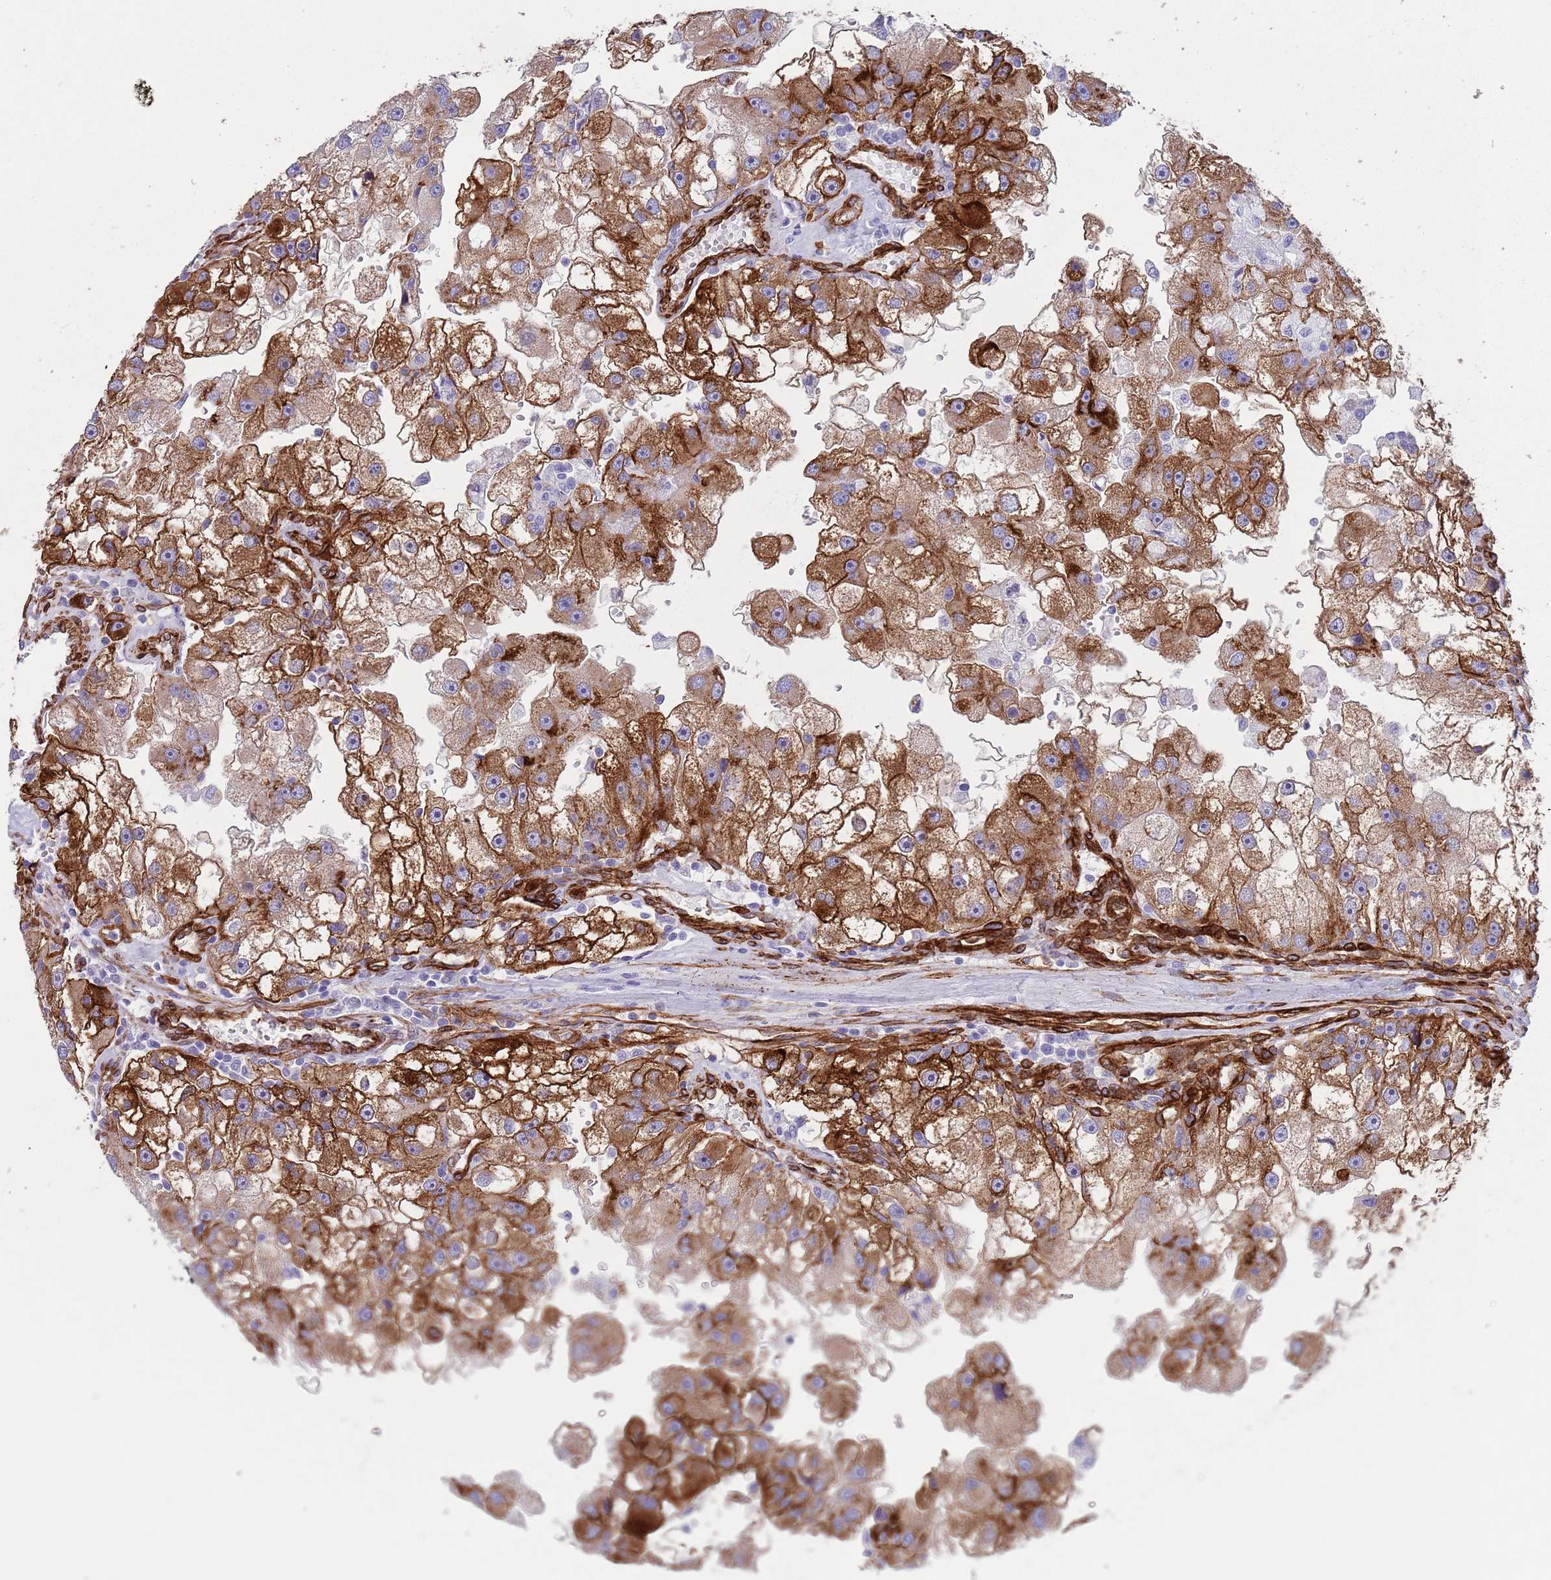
{"staining": {"intensity": "strong", "quantity": ">75%", "location": "cytoplasmic/membranous"}, "tissue": "renal cancer", "cell_type": "Tumor cells", "image_type": "cancer", "snomed": [{"axis": "morphology", "description": "Adenocarcinoma, NOS"}, {"axis": "topography", "description": "Kidney"}], "caption": "This is a histology image of immunohistochemistry staining of adenocarcinoma (renal), which shows strong expression in the cytoplasmic/membranous of tumor cells.", "gene": "CAV2", "patient": {"sex": "male", "age": 63}}